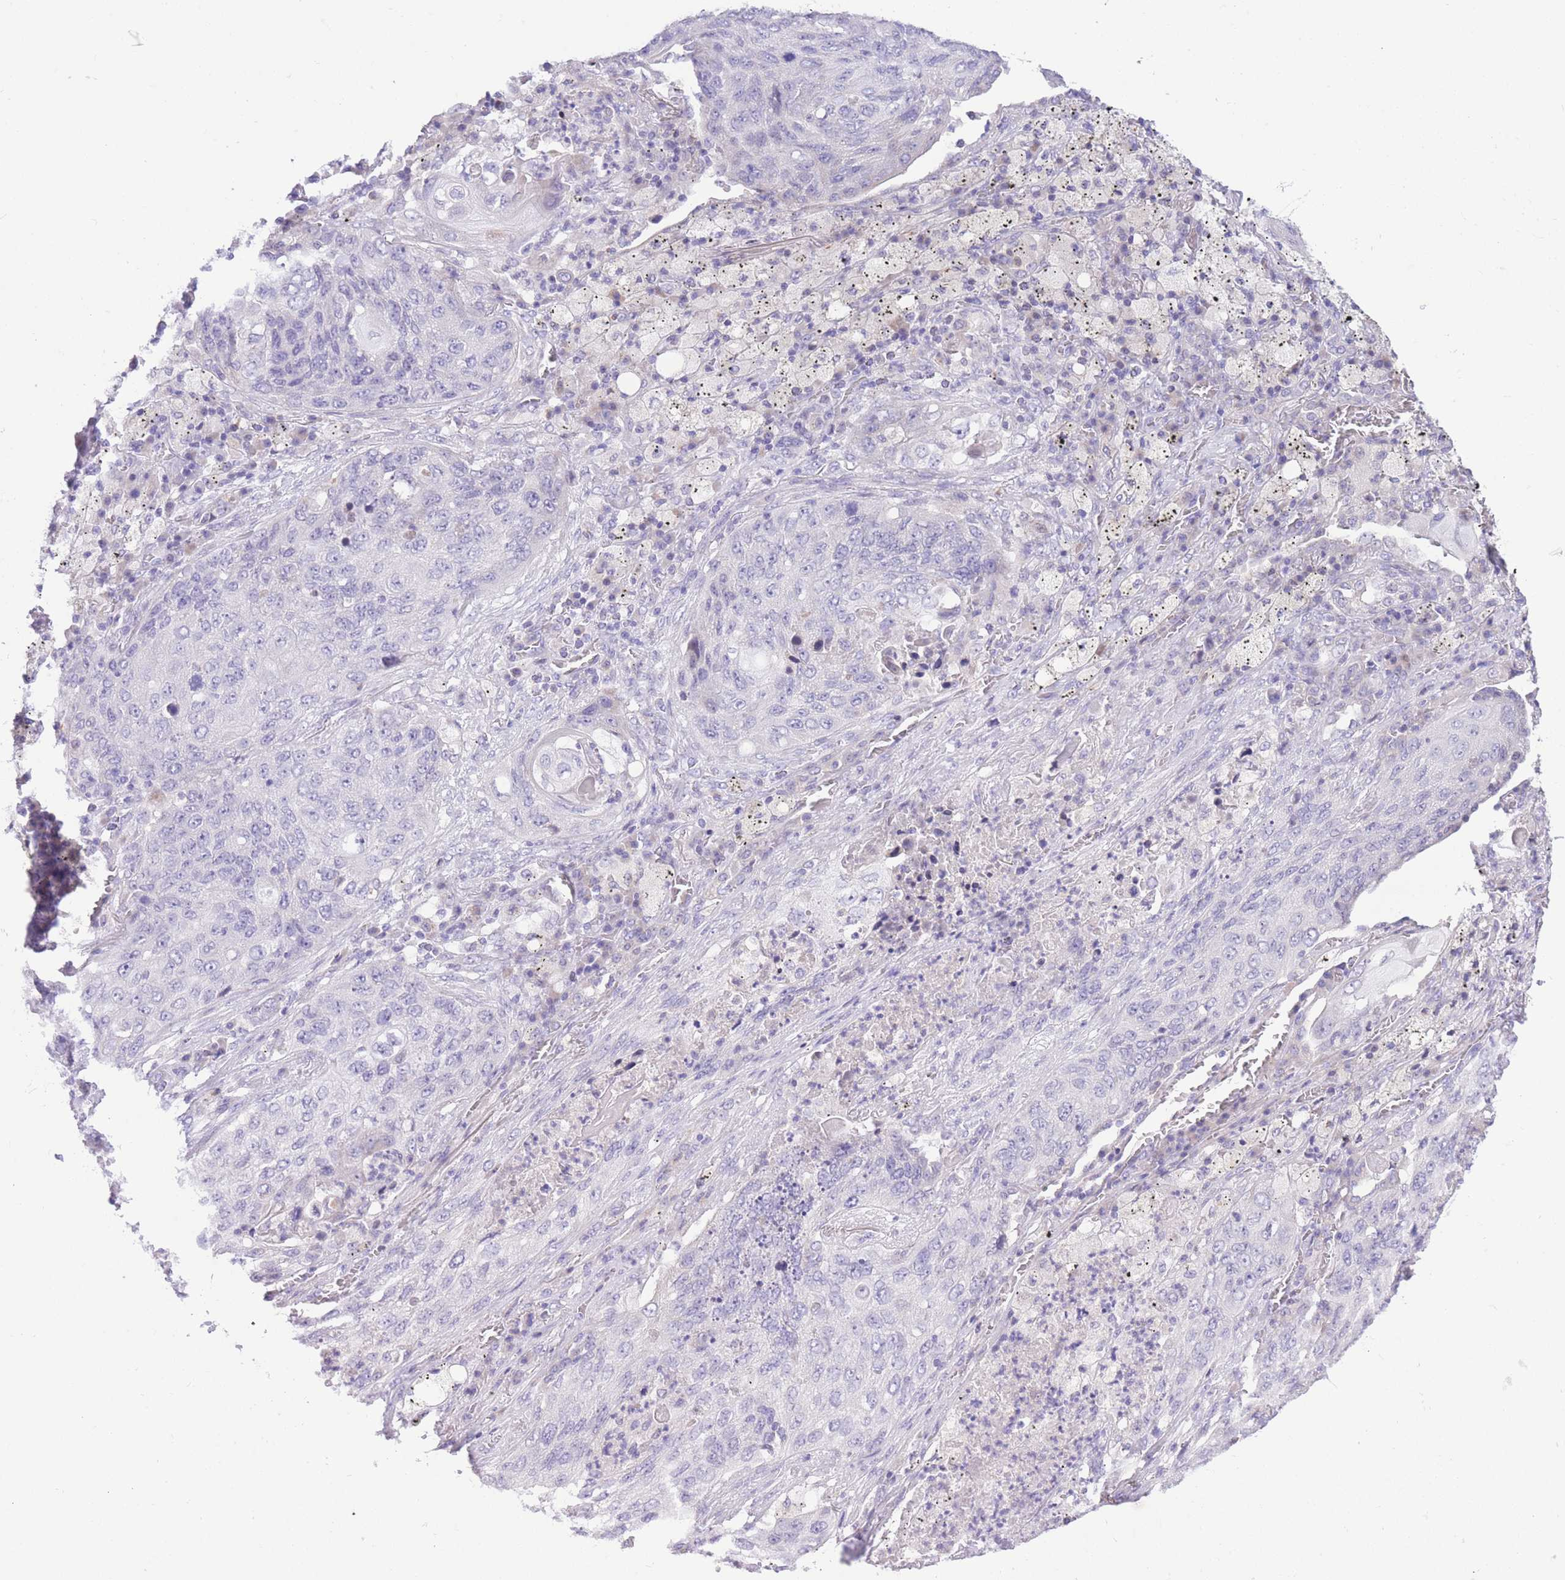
{"staining": {"intensity": "negative", "quantity": "none", "location": "none"}, "tissue": "lung cancer", "cell_type": "Tumor cells", "image_type": "cancer", "snomed": [{"axis": "morphology", "description": "Squamous cell carcinoma, NOS"}, {"axis": "topography", "description": "Lung"}], "caption": "A photomicrograph of human lung cancer (squamous cell carcinoma) is negative for staining in tumor cells.", "gene": "RPL39L", "patient": {"sex": "female", "age": 63}}